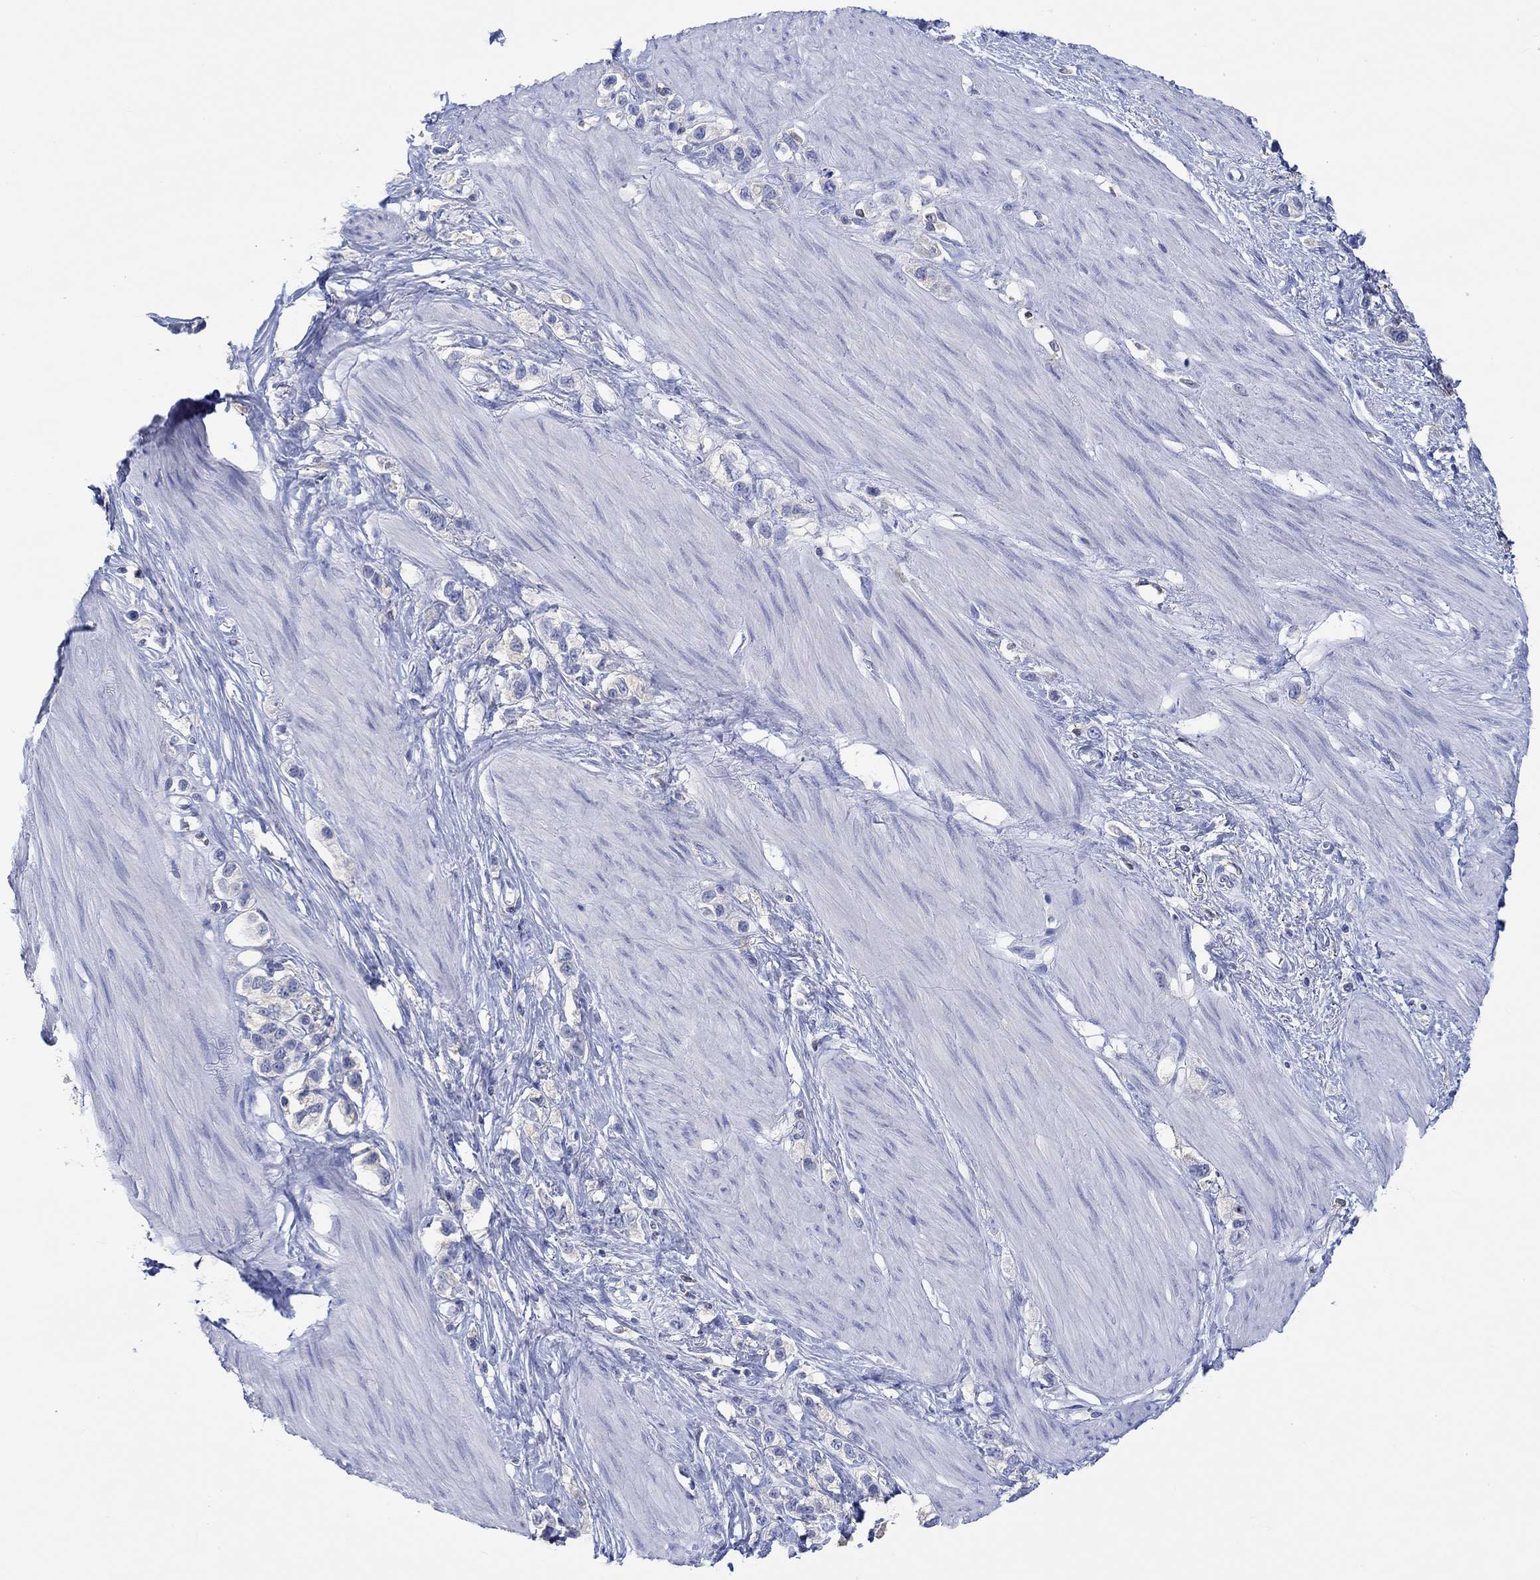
{"staining": {"intensity": "negative", "quantity": "none", "location": "none"}, "tissue": "stomach cancer", "cell_type": "Tumor cells", "image_type": "cancer", "snomed": [{"axis": "morphology", "description": "Normal tissue, NOS"}, {"axis": "morphology", "description": "Adenocarcinoma, NOS"}, {"axis": "morphology", "description": "Adenocarcinoma, High grade"}, {"axis": "topography", "description": "Stomach, upper"}, {"axis": "topography", "description": "Stomach"}], "caption": "This photomicrograph is of high-grade adenocarcinoma (stomach) stained with immunohistochemistry to label a protein in brown with the nuclei are counter-stained blue. There is no positivity in tumor cells.", "gene": "GCM1", "patient": {"sex": "female", "age": 65}}